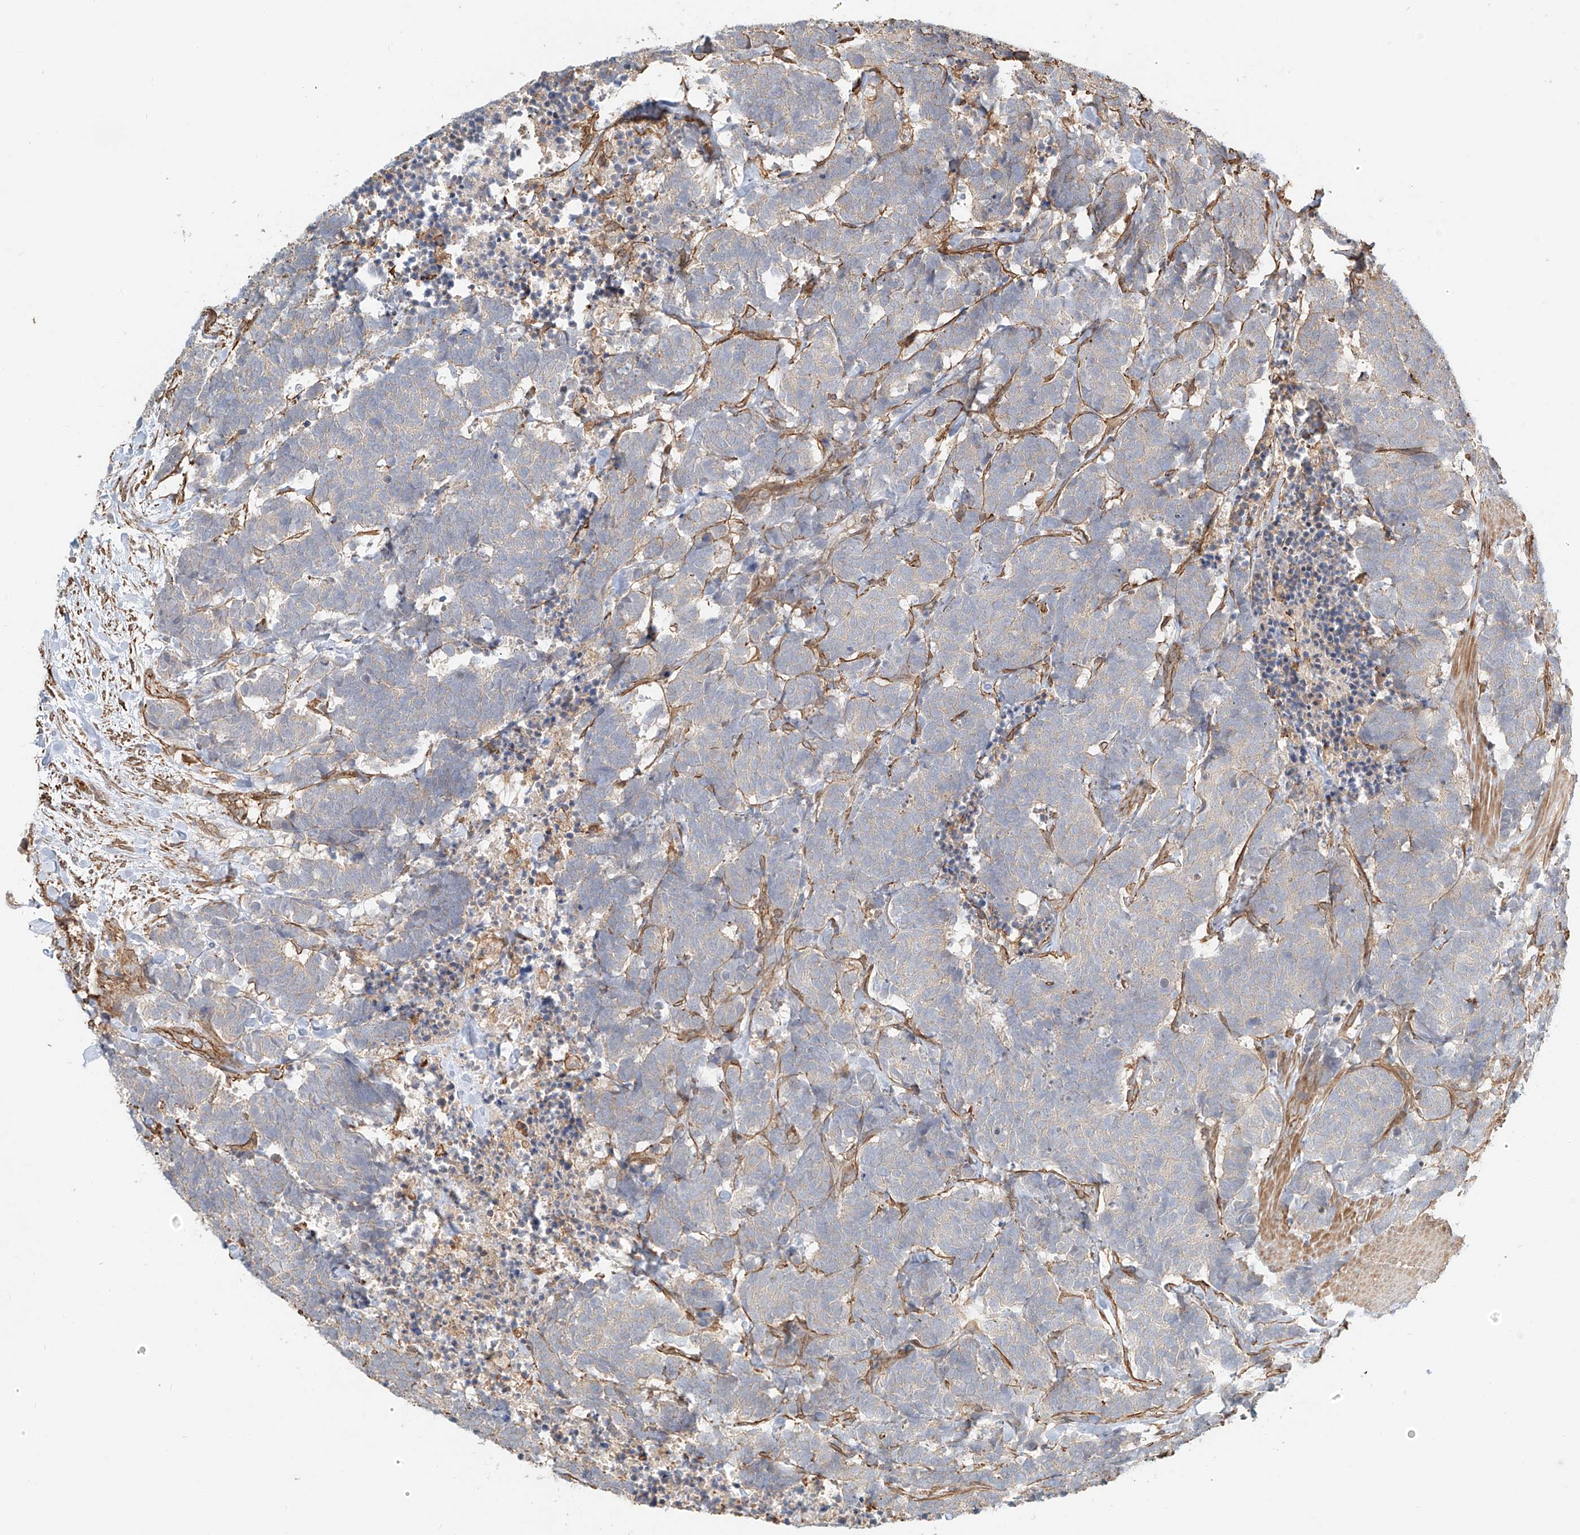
{"staining": {"intensity": "negative", "quantity": "none", "location": "none"}, "tissue": "carcinoid", "cell_type": "Tumor cells", "image_type": "cancer", "snomed": [{"axis": "morphology", "description": "Carcinoma, NOS"}, {"axis": "morphology", "description": "Carcinoid, malignant, NOS"}, {"axis": "topography", "description": "Urinary bladder"}], "caption": "DAB immunohistochemical staining of human carcinoid shows no significant positivity in tumor cells.", "gene": "CSMD3", "patient": {"sex": "male", "age": 57}}